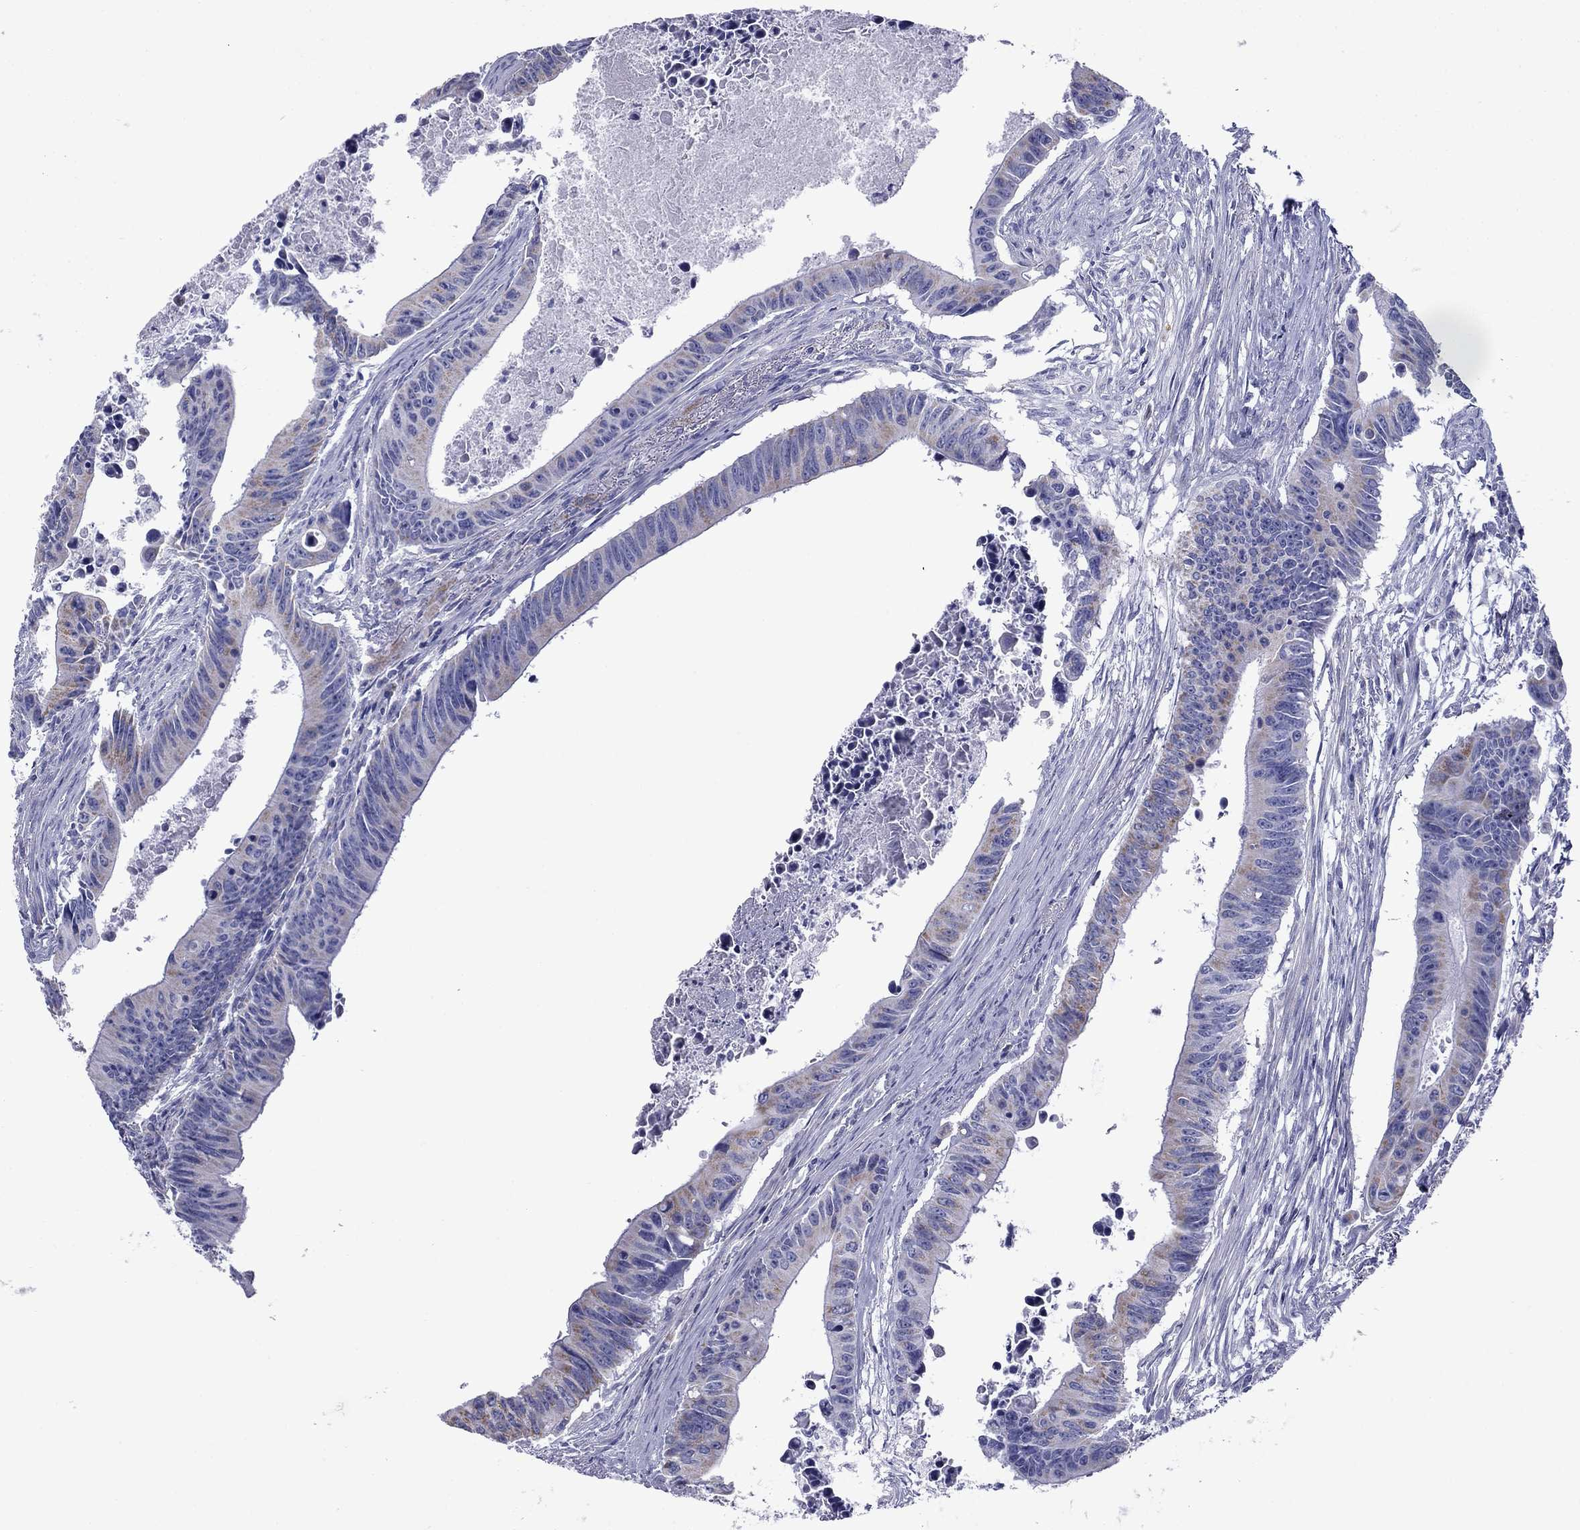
{"staining": {"intensity": "weak", "quantity": "25%-75%", "location": "cytoplasmic/membranous"}, "tissue": "colorectal cancer", "cell_type": "Tumor cells", "image_type": "cancer", "snomed": [{"axis": "morphology", "description": "Adenocarcinoma, NOS"}, {"axis": "topography", "description": "Colon"}], "caption": "IHC (DAB) staining of adenocarcinoma (colorectal) reveals weak cytoplasmic/membranous protein positivity in about 25%-75% of tumor cells. (brown staining indicates protein expression, while blue staining denotes nuclei).", "gene": "ACADSB", "patient": {"sex": "female", "age": 87}}